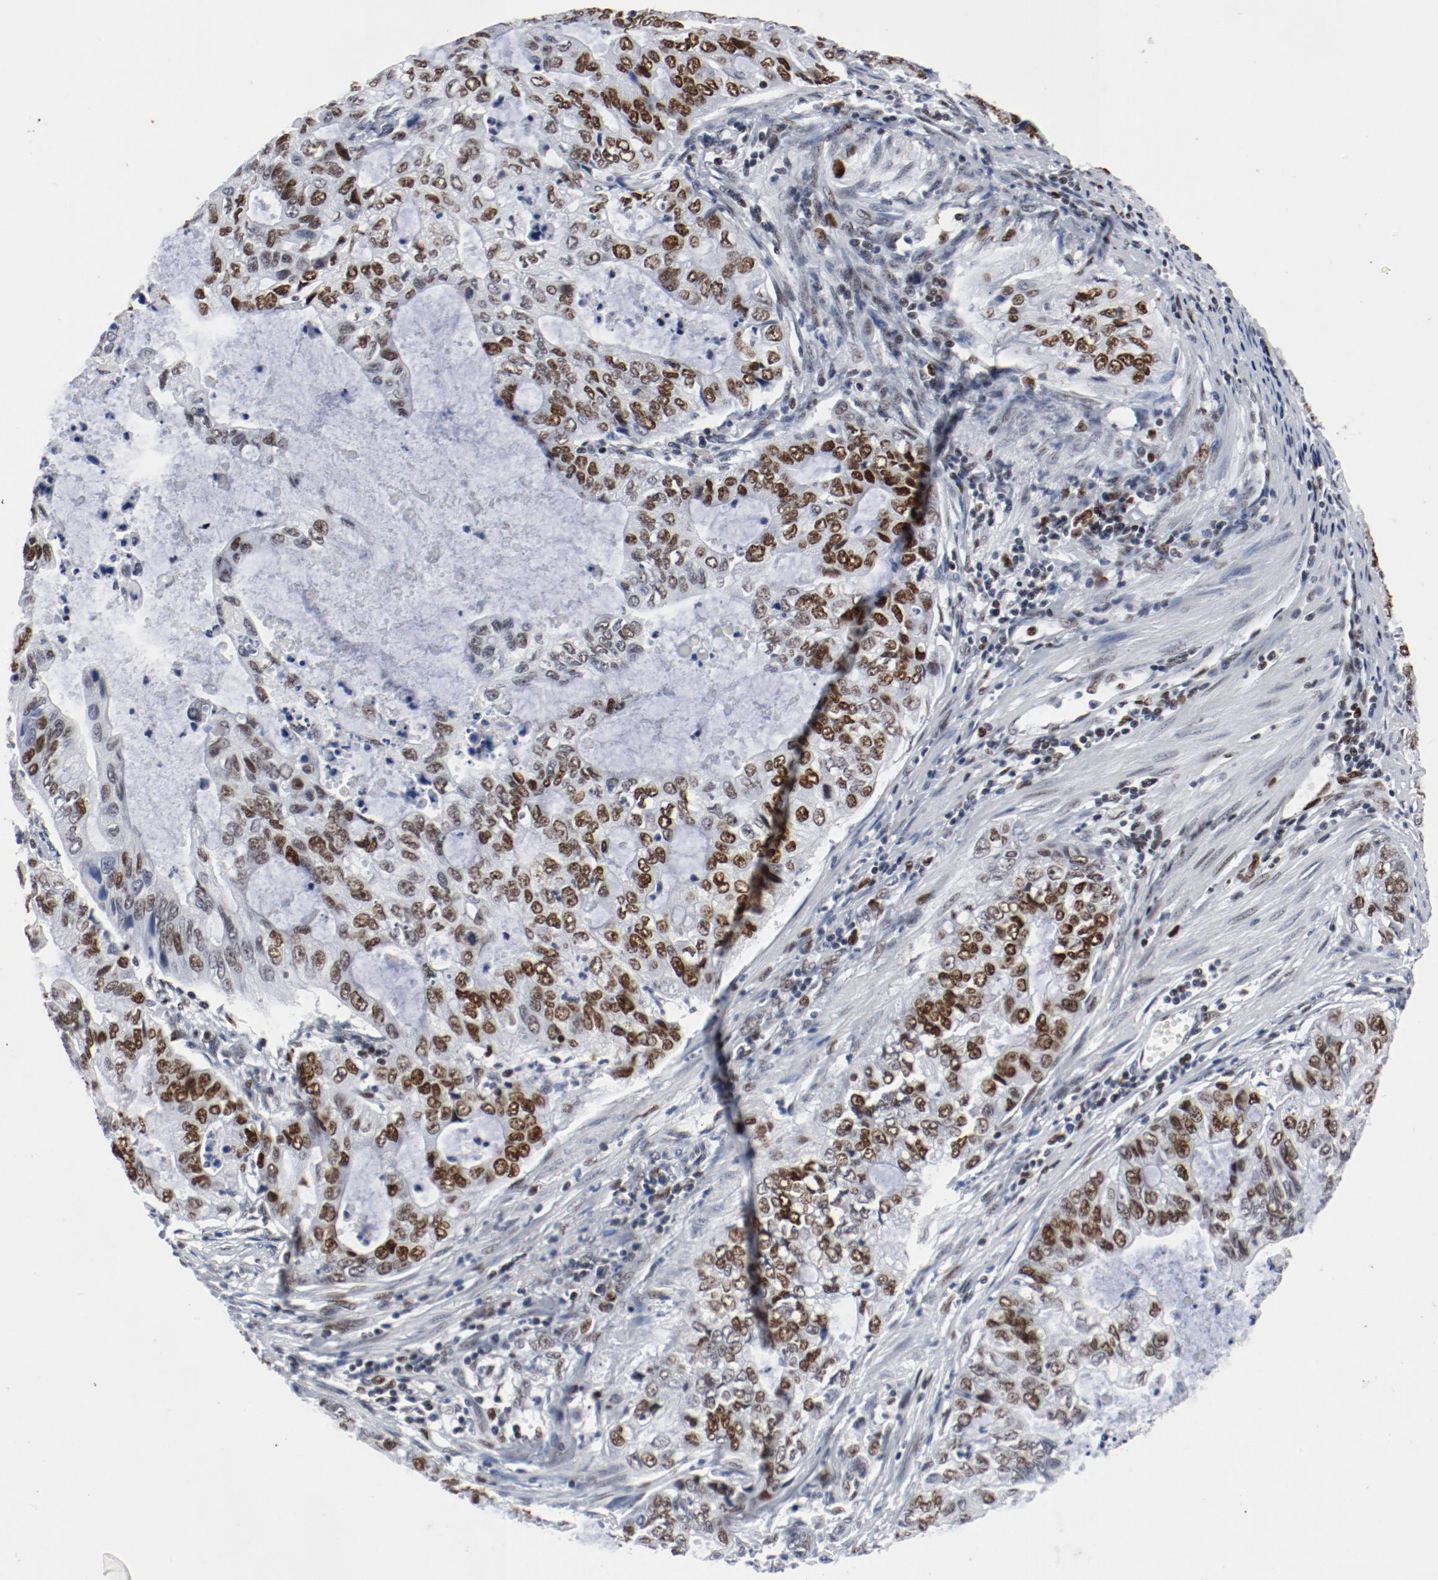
{"staining": {"intensity": "strong", "quantity": ">75%", "location": "nuclear"}, "tissue": "stomach cancer", "cell_type": "Tumor cells", "image_type": "cancer", "snomed": [{"axis": "morphology", "description": "Adenocarcinoma, NOS"}, {"axis": "topography", "description": "Stomach, upper"}], "caption": "Stomach adenocarcinoma tissue shows strong nuclear expression in approximately >75% of tumor cells, visualized by immunohistochemistry. (brown staining indicates protein expression, while blue staining denotes nuclei).", "gene": "POLD1", "patient": {"sex": "female", "age": 52}}